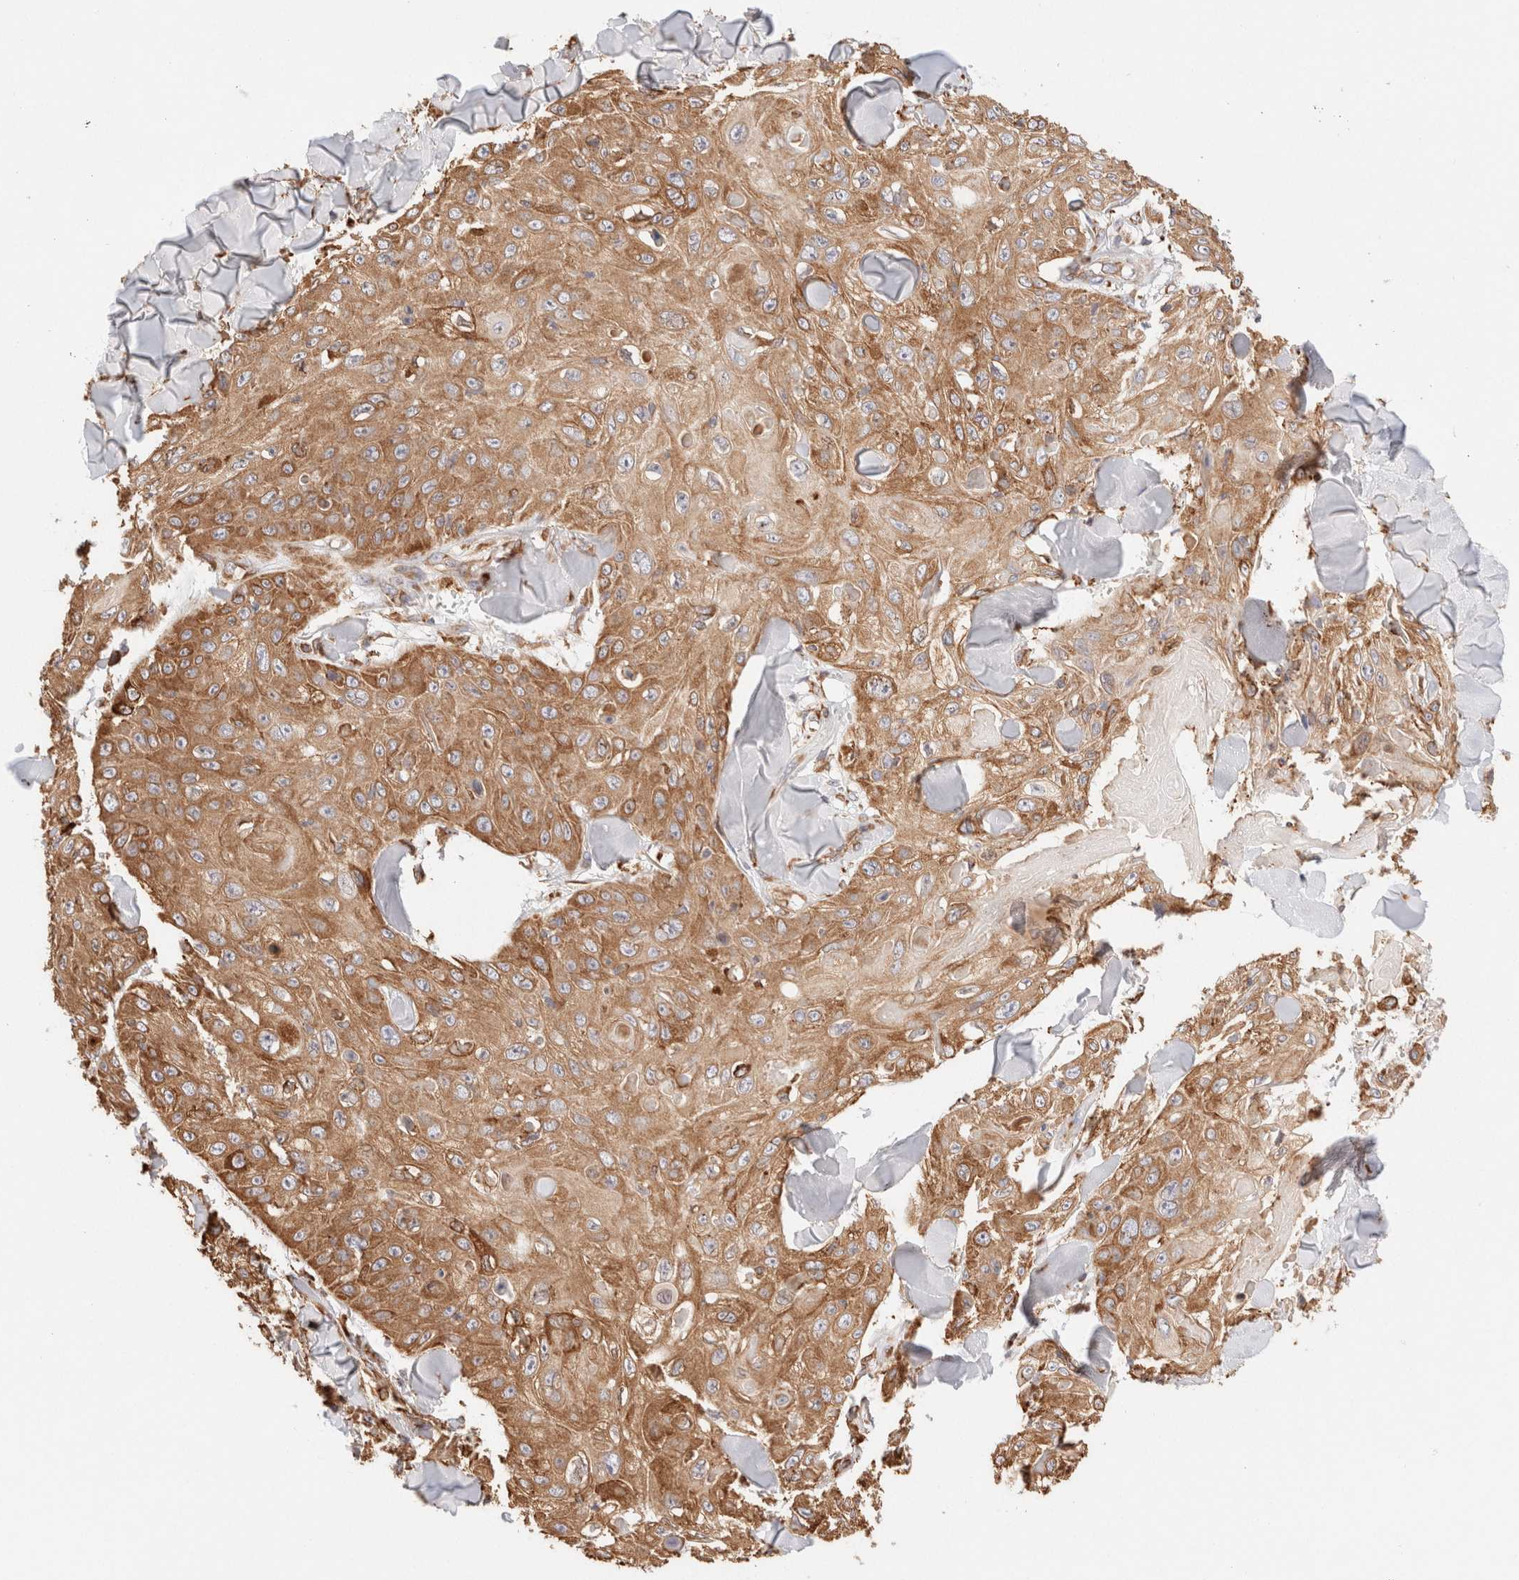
{"staining": {"intensity": "moderate", "quantity": ">75%", "location": "cytoplasmic/membranous"}, "tissue": "skin cancer", "cell_type": "Tumor cells", "image_type": "cancer", "snomed": [{"axis": "morphology", "description": "Squamous cell carcinoma, NOS"}, {"axis": "topography", "description": "Skin"}], "caption": "The immunohistochemical stain highlights moderate cytoplasmic/membranous staining in tumor cells of skin cancer tissue. The staining is performed using DAB (3,3'-diaminobenzidine) brown chromogen to label protein expression. The nuclei are counter-stained blue using hematoxylin.", "gene": "FER", "patient": {"sex": "male", "age": 86}}